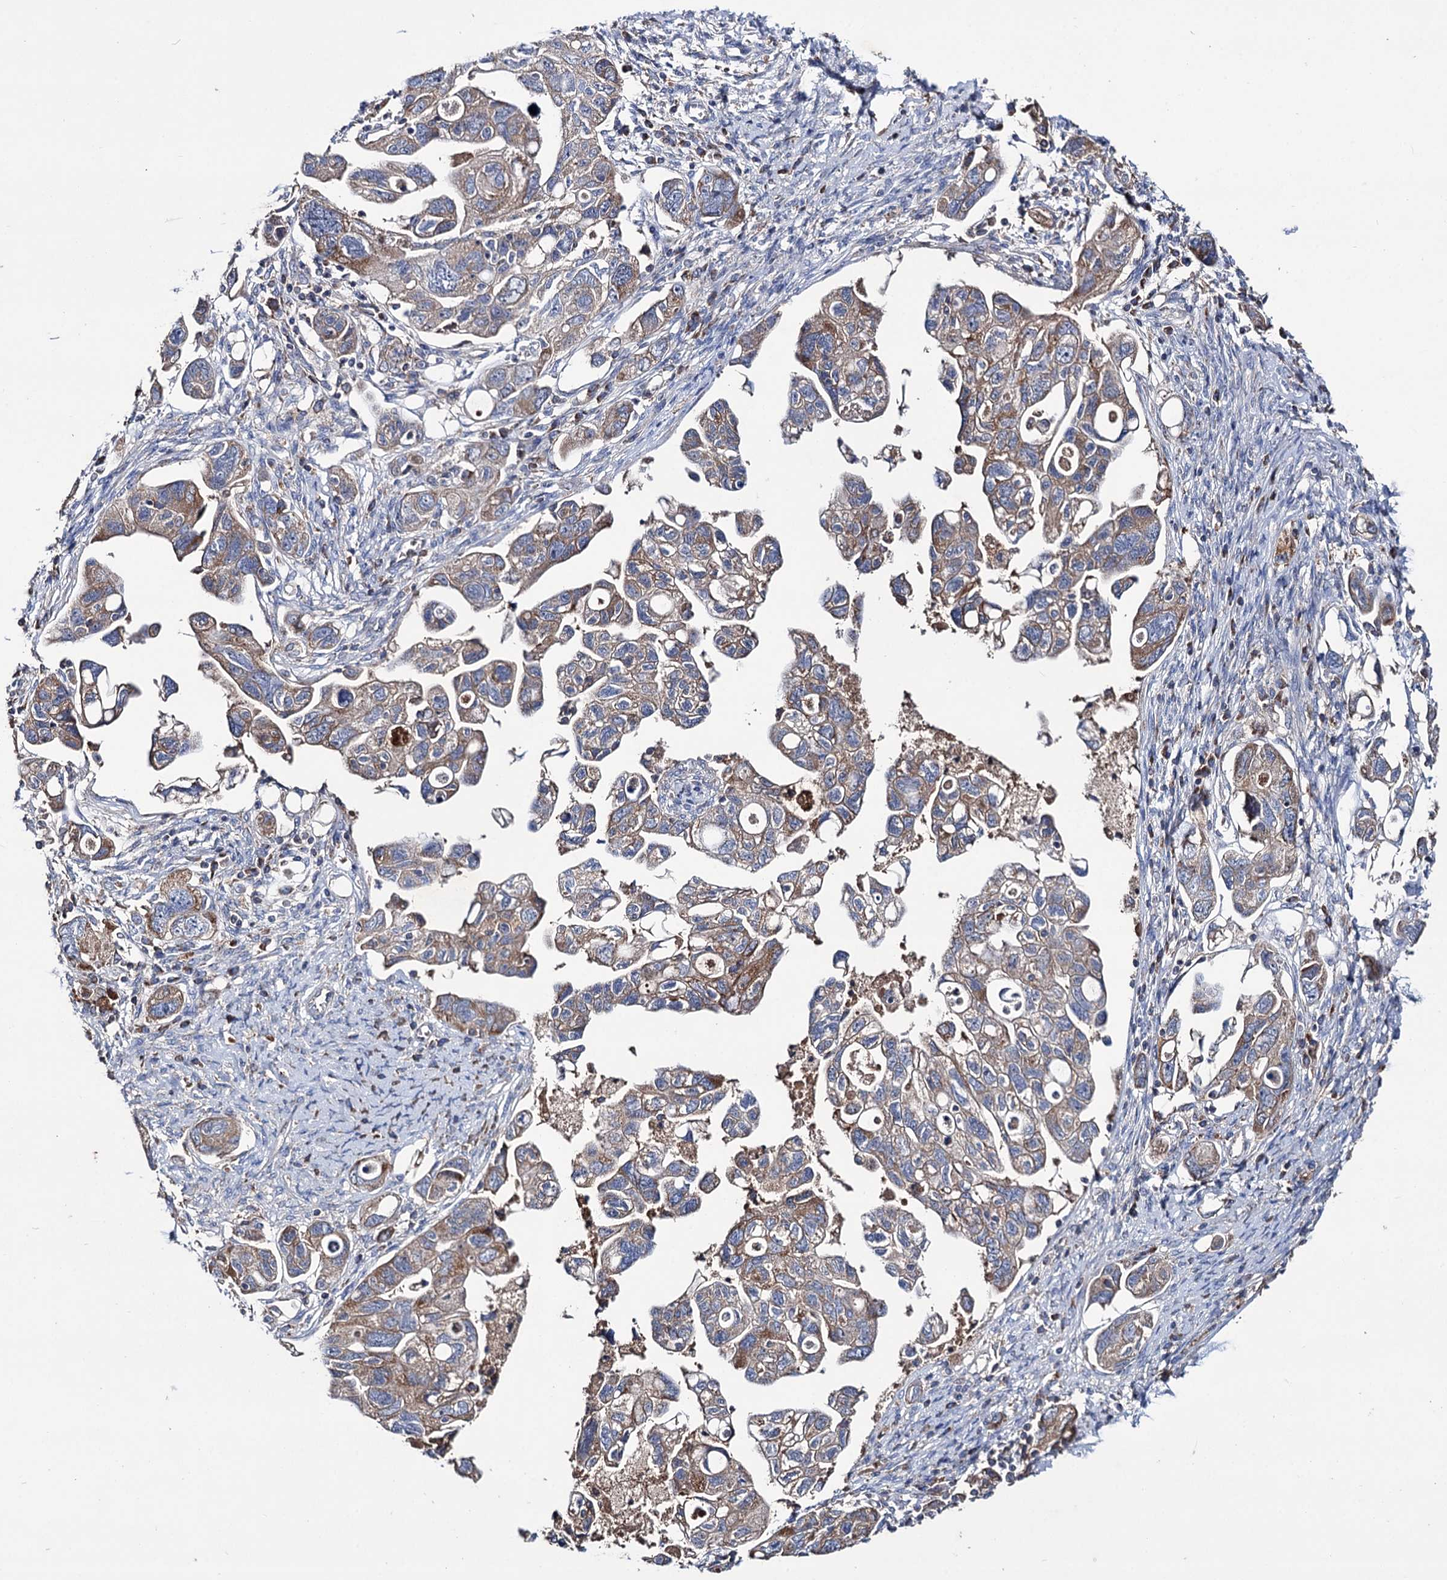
{"staining": {"intensity": "moderate", "quantity": "<25%", "location": "cytoplasmic/membranous"}, "tissue": "ovarian cancer", "cell_type": "Tumor cells", "image_type": "cancer", "snomed": [{"axis": "morphology", "description": "Carcinoma, NOS"}, {"axis": "morphology", "description": "Cystadenocarcinoma, serous, NOS"}, {"axis": "topography", "description": "Ovary"}], "caption": "A high-resolution image shows IHC staining of serous cystadenocarcinoma (ovarian), which shows moderate cytoplasmic/membranous expression in approximately <25% of tumor cells. The protein of interest is shown in brown color, while the nuclei are stained blue.", "gene": "CLPB", "patient": {"sex": "female", "age": 69}}